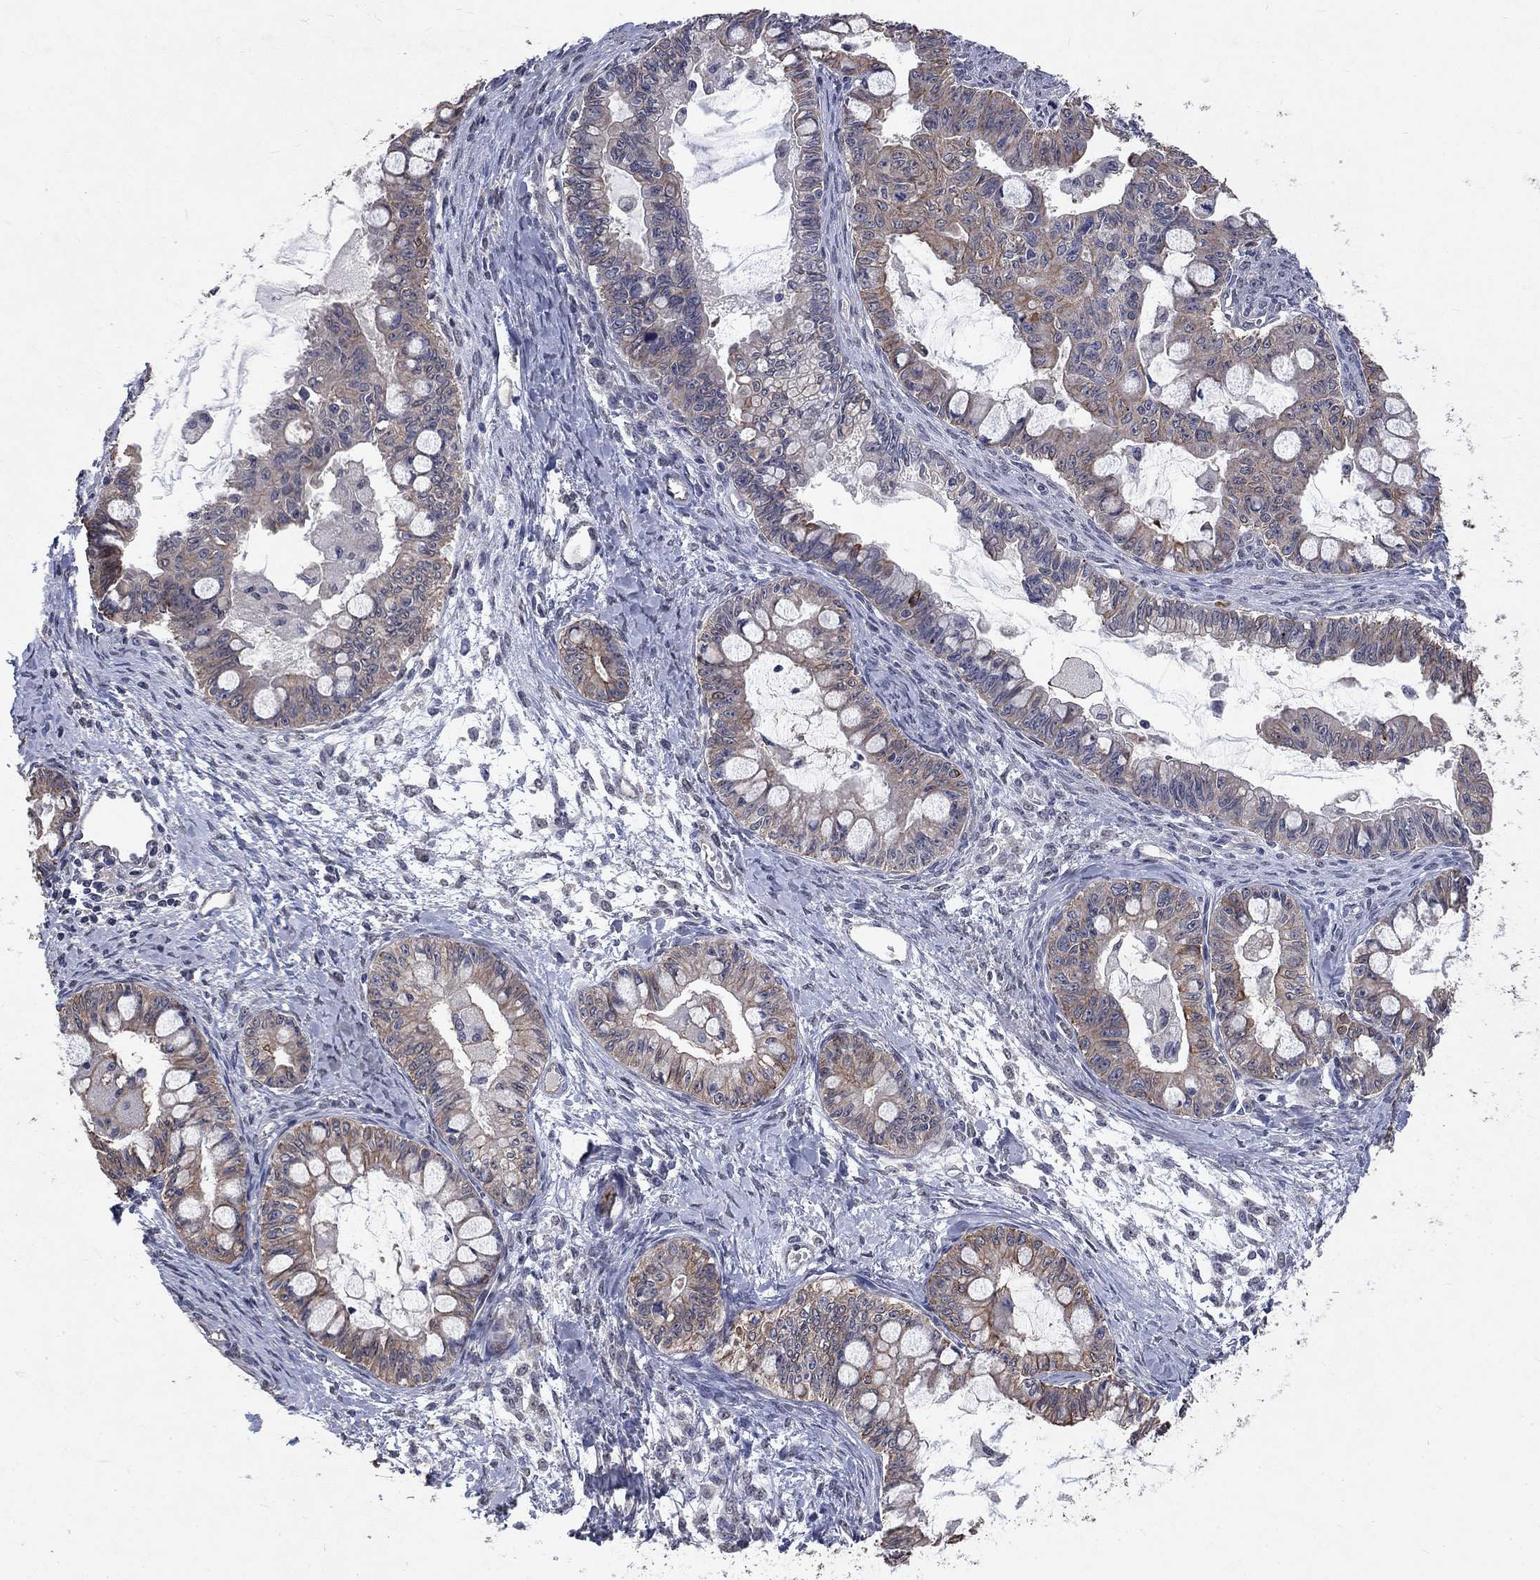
{"staining": {"intensity": "strong", "quantity": "<25%", "location": "cytoplasmic/membranous"}, "tissue": "ovarian cancer", "cell_type": "Tumor cells", "image_type": "cancer", "snomed": [{"axis": "morphology", "description": "Cystadenocarcinoma, mucinous, NOS"}, {"axis": "topography", "description": "Ovary"}], "caption": "Immunohistochemical staining of human mucinous cystadenocarcinoma (ovarian) reveals strong cytoplasmic/membranous protein staining in approximately <25% of tumor cells. Ihc stains the protein of interest in brown and the nuclei are stained blue.", "gene": "CHST5", "patient": {"sex": "female", "age": 63}}